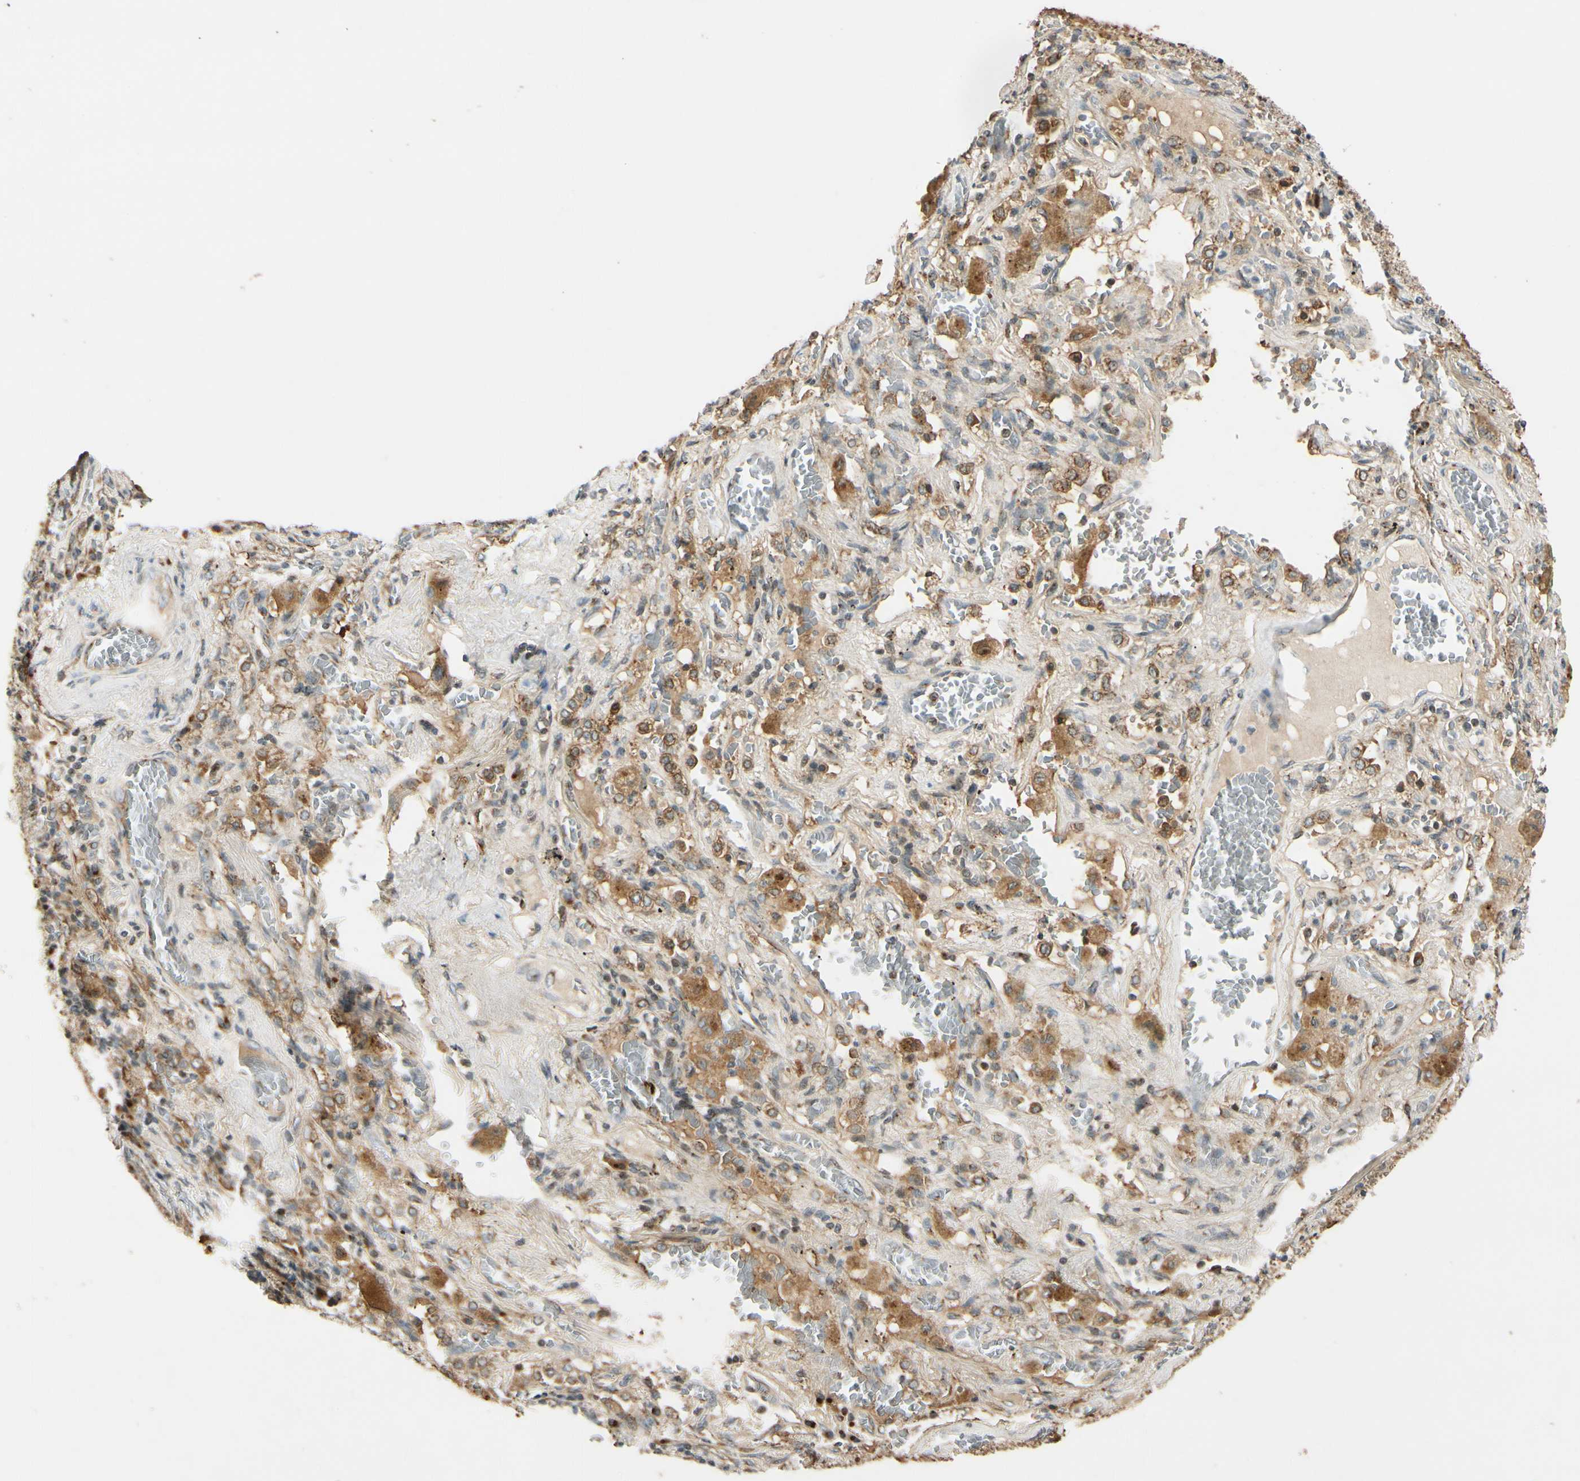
{"staining": {"intensity": "weak", "quantity": ">75%", "location": "cytoplasmic/membranous"}, "tissue": "lung cancer", "cell_type": "Tumor cells", "image_type": "cancer", "snomed": [{"axis": "morphology", "description": "Squamous cell carcinoma, NOS"}, {"axis": "topography", "description": "Lung"}], "caption": "Weak cytoplasmic/membranous staining is appreciated in about >75% of tumor cells in lung squamous cell carcinoma.", "gene": "NEO1", "patient": {"sex": "male", "age": 57}}